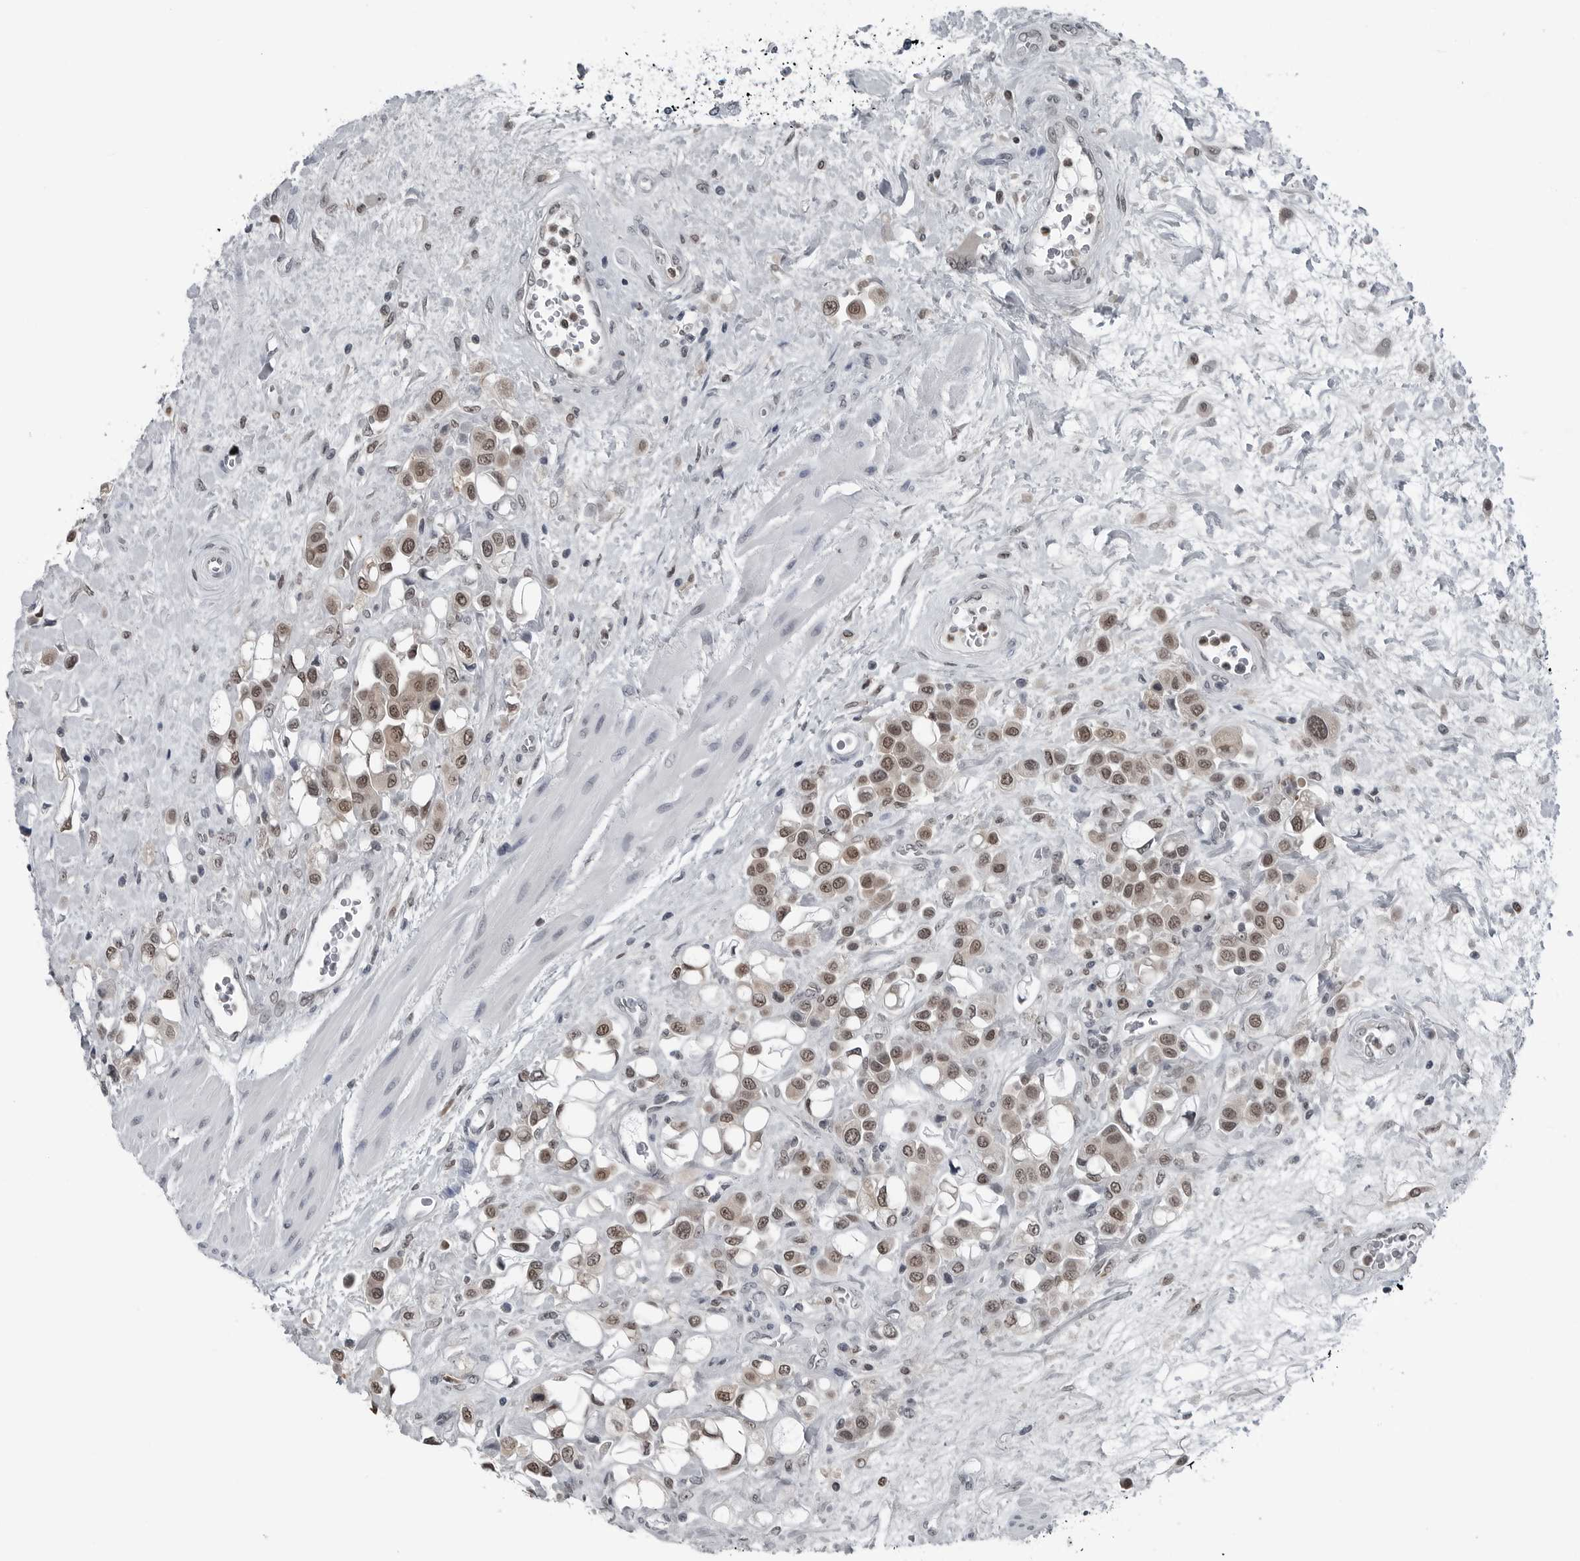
{"staining": {"intensity": "moderate", "quantity": ">75%", "location": "nuclear"}, "tissue": "urothelial cancer", "cell_type": "Tumor cells", "image_type": "cancer", "snomed": [{"axis": "morphology", "description": "Urothelial carcinoma, High grade"}, {"axis": "topography", "description": "Urinary bladder"}], "caption": "The photomicrograph displays a brown stain indicating the presence of a protein in the nuclear of tumor cells in high-grade urothelial carcinoma.", "gene": "AKR1A1", "patient": {"sex": "male", "age": 50}}